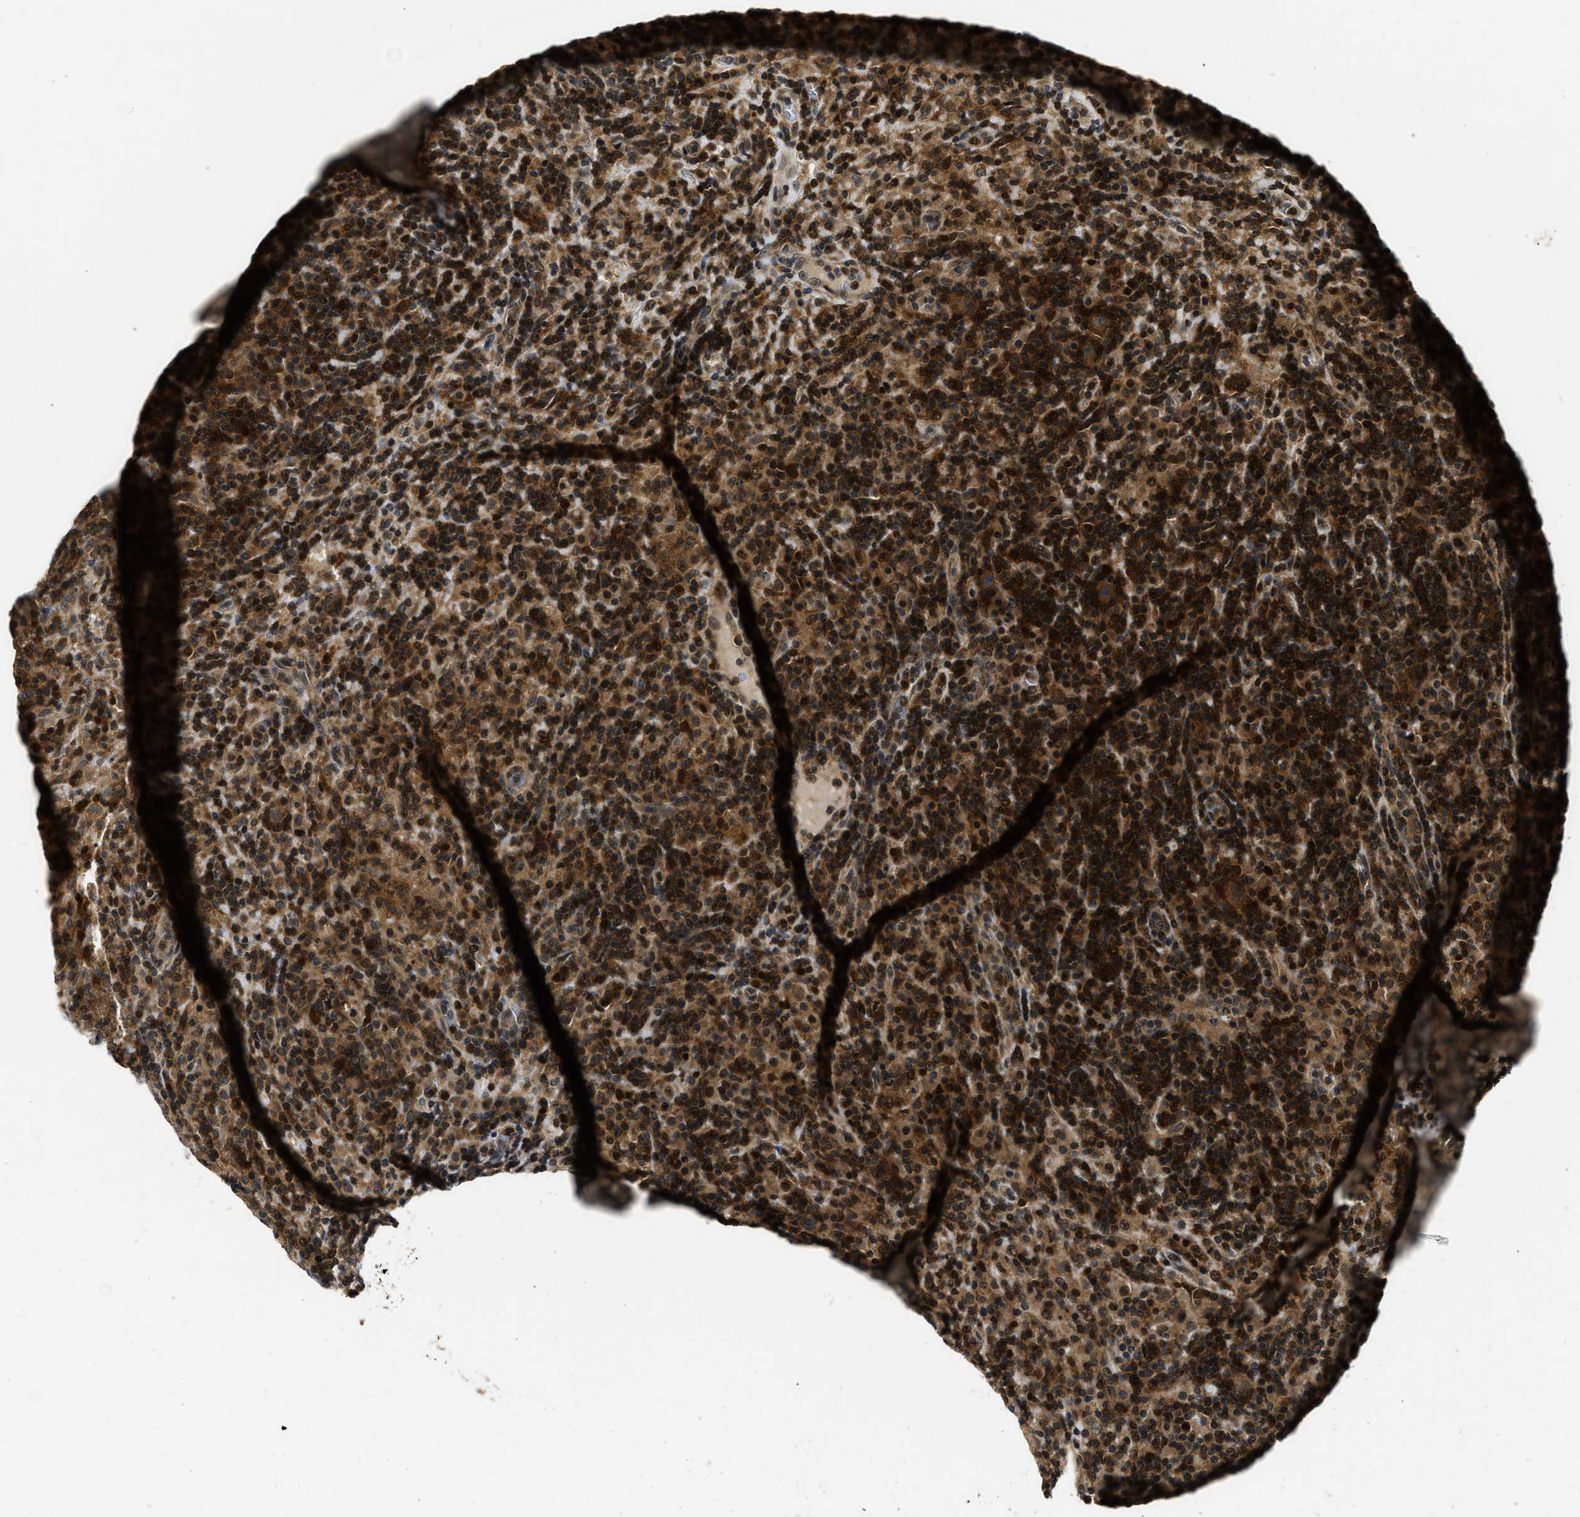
{"staining": {"intensity": "strong", "quantity": ">75%", "location": "cytoplasmic/membranous,nuclear"}, "tissue": "lymphoma", "cell_type": "Tumor cells", "image_type": "cancer", "snomed": [{"axis": "morphology", "description": "Hodgkin's disease, NOS"}, {"axis": "topography", "description": "Lymph node"}], "caption": "Immunohistochemical staining of human Hodgkin's disease exhibits high levels of strong cytoplasmic/membranous and nuclear protein staining in approximately >75% of tumor cells.", "gene": "ADSL", "patient": {"sex": "male", "age": 70}}